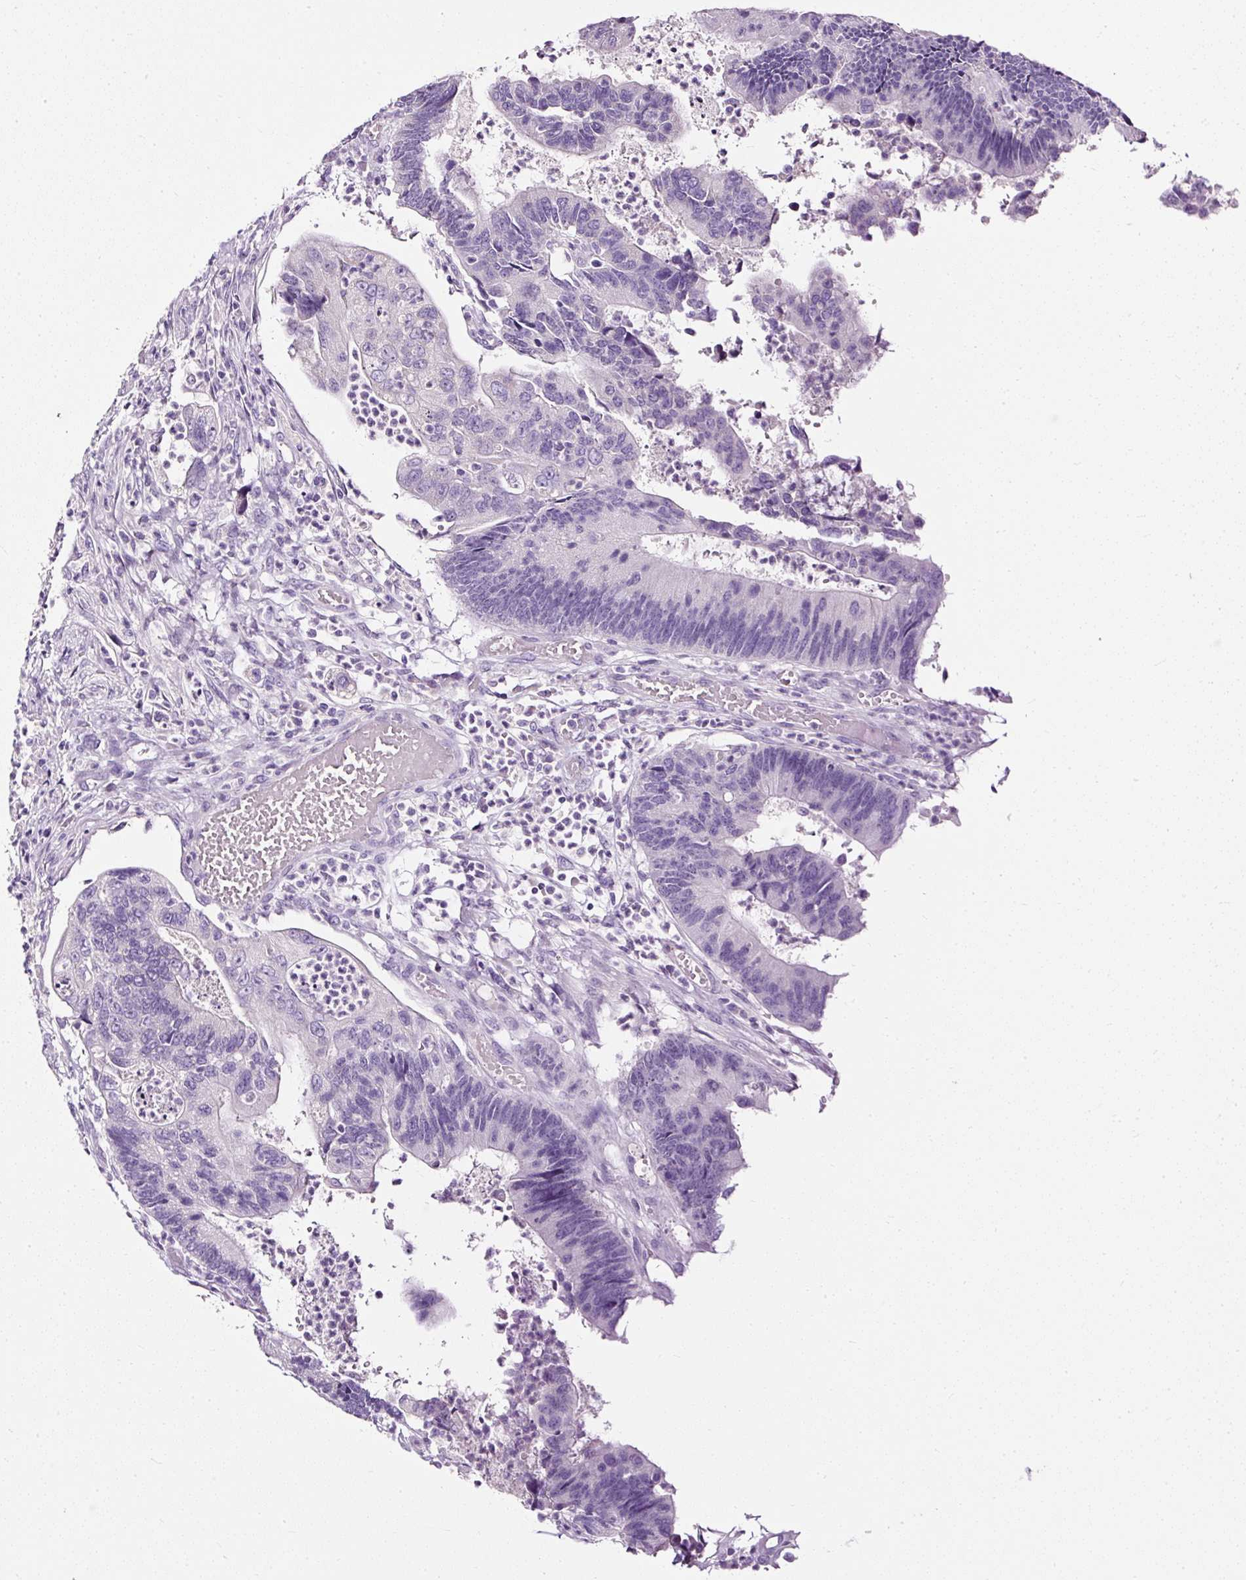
{"staining": {"intensity": "negative", "quantity": "none", "location": "none"}, "tissue": "colorectal cancer", "cell_type": "Tumor cells", "image_type": "cancer", "snomed": [{"axis": "morphology", "description": "Adenocarcinoma, NOS"}, {"axis": "topography", "description": "Colon"}], "caption": "Immunohistochemistry (IHC) photomicrograph of colorectal cancer (adenocarcinoma) stained for a protein (brown), which reveals no positivity in tumor cells.", "gene": "ATP2A1", "patient": {"sex": "female", "age": 67}}